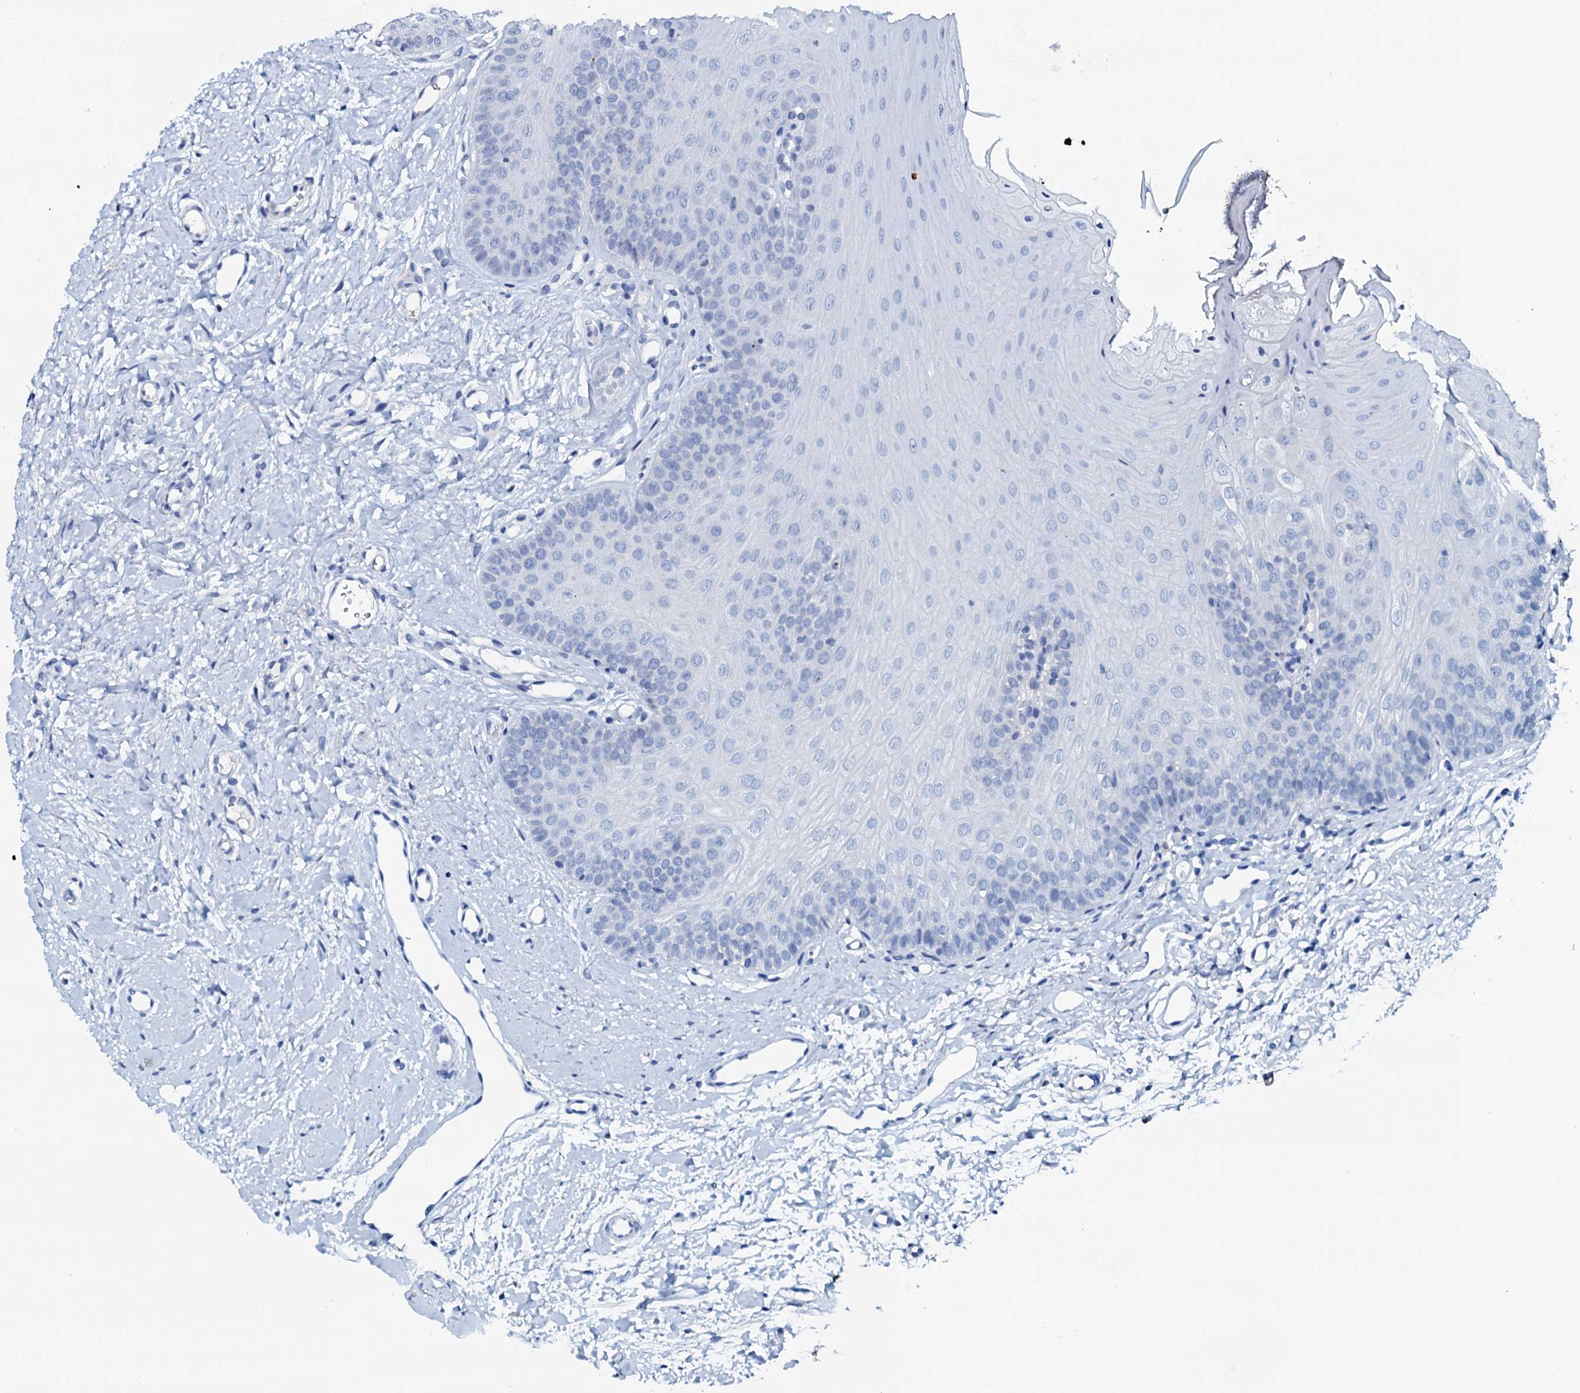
{"staining": {"intensity": "negative", "quantity": "none", "location": "none"}, "tissue": "oral mucosa", "cell_type": "Squamous epithelial cells", "image_type": "normal", "snomed": [{"axis": "morphology", "description": "Normal tissue, NOS"}, {"axis": "topography", "description": "Oral tissue"}], "caption": "Squamous epithelial cells show no significant positivity in benign oral mucosa. The staining is performed using DAB (3,3'-diaminobenzidine) brown chromogen with nuclei counter-stained in using hematoxylin.", "gene": "AMER2", "patient": {"sex": "female", "age": 68}}